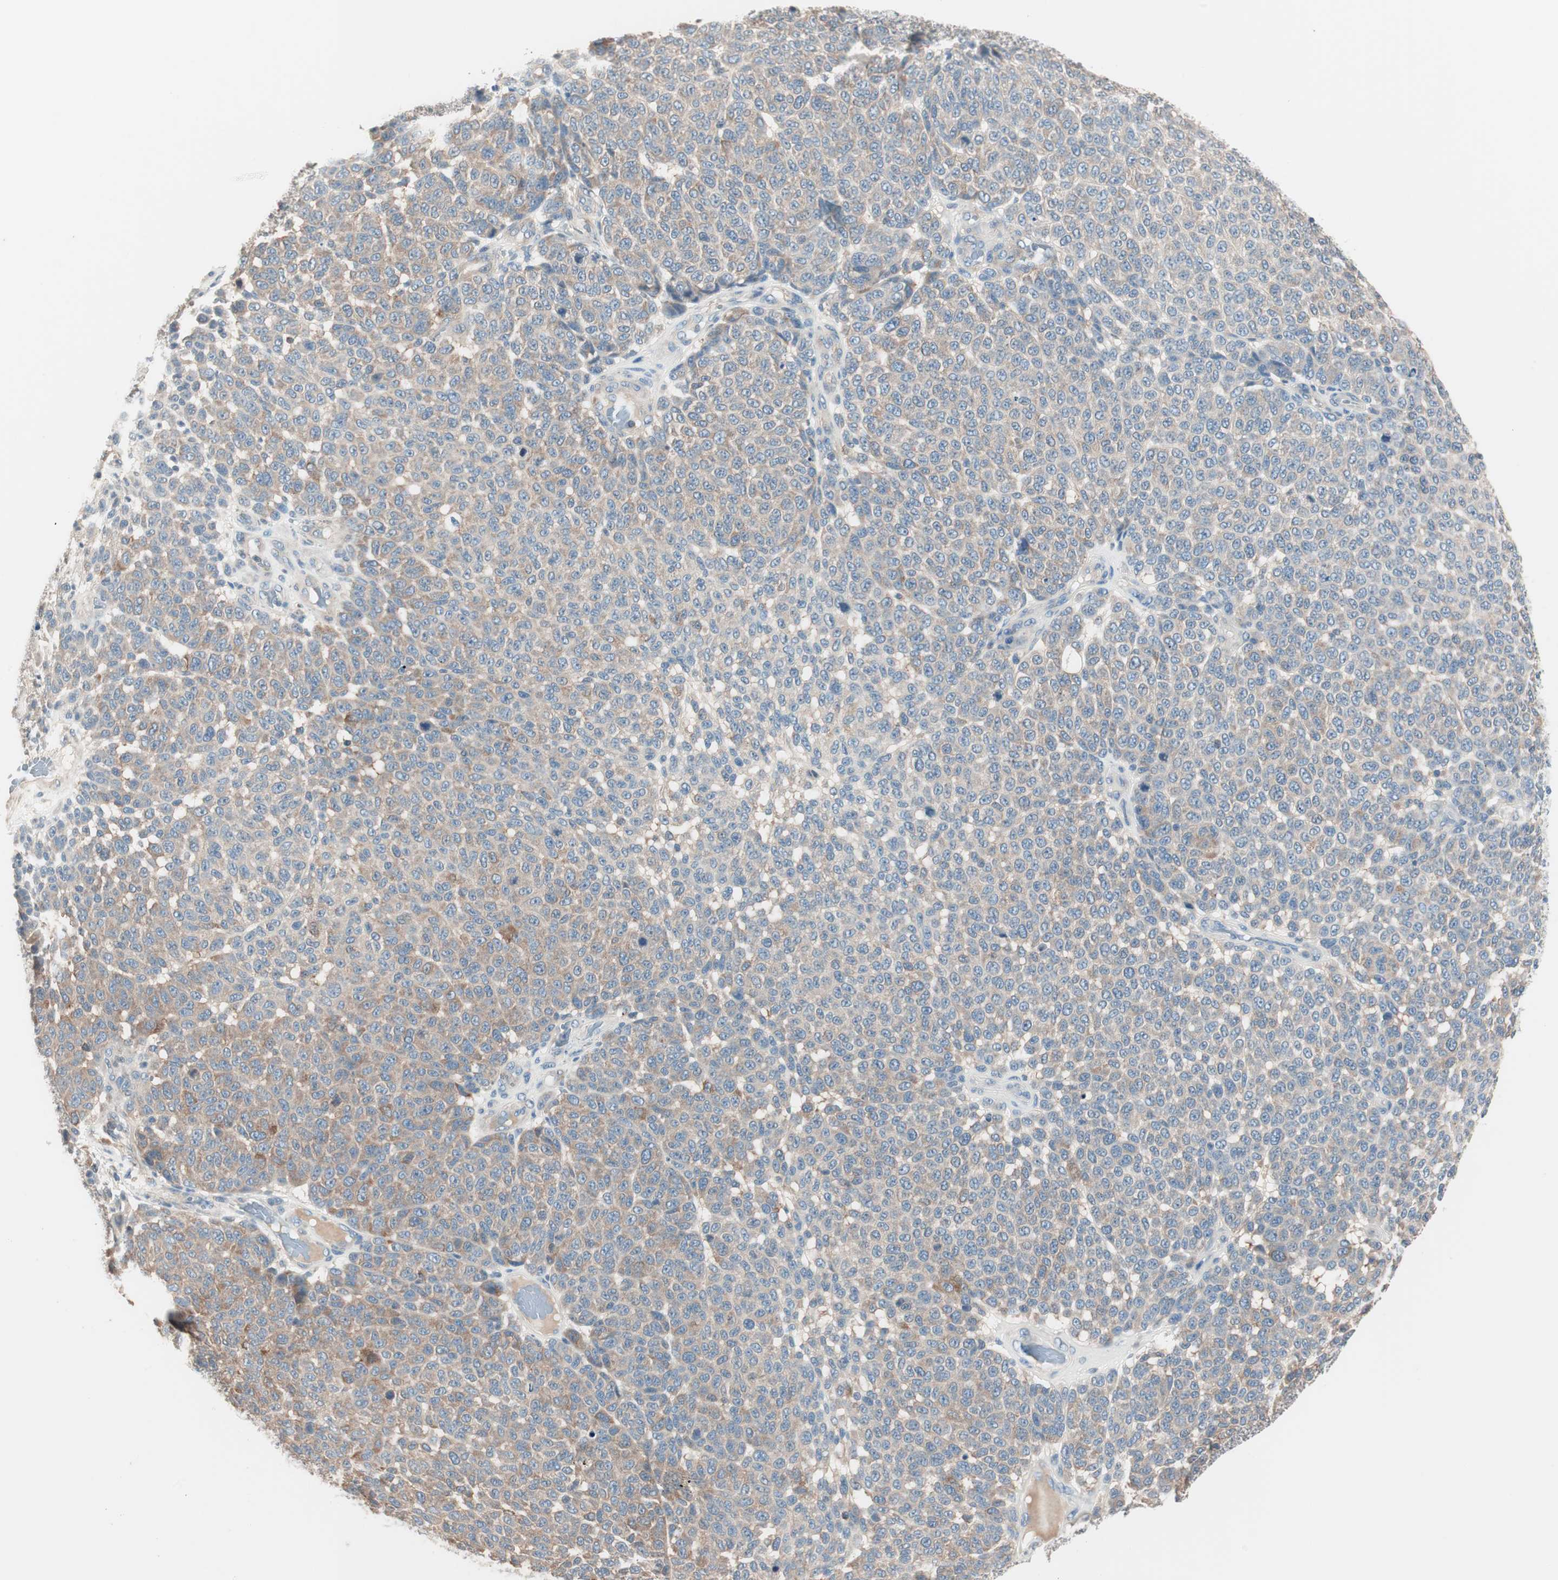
{"staining": {"intensity": "weak", "quantity": ">75%", "location": "cytoplasmic/membranous"}, "tissue": "melanoma", "cell_type": "Tumor cells", "image_type": "cancer", "snomed": [{"axis": "morphology", "description": "Malignant melanoma, NOS"}, {"axis": "topography", "description": "Skin"}], "caption": "This is an image of IHC staining of malignant melanoma, which shows weak expression in the cytoplasmic/membranous of tumor cells.", "gene": "RAD54B", "patient": {"sex": "male", "age": 59}}